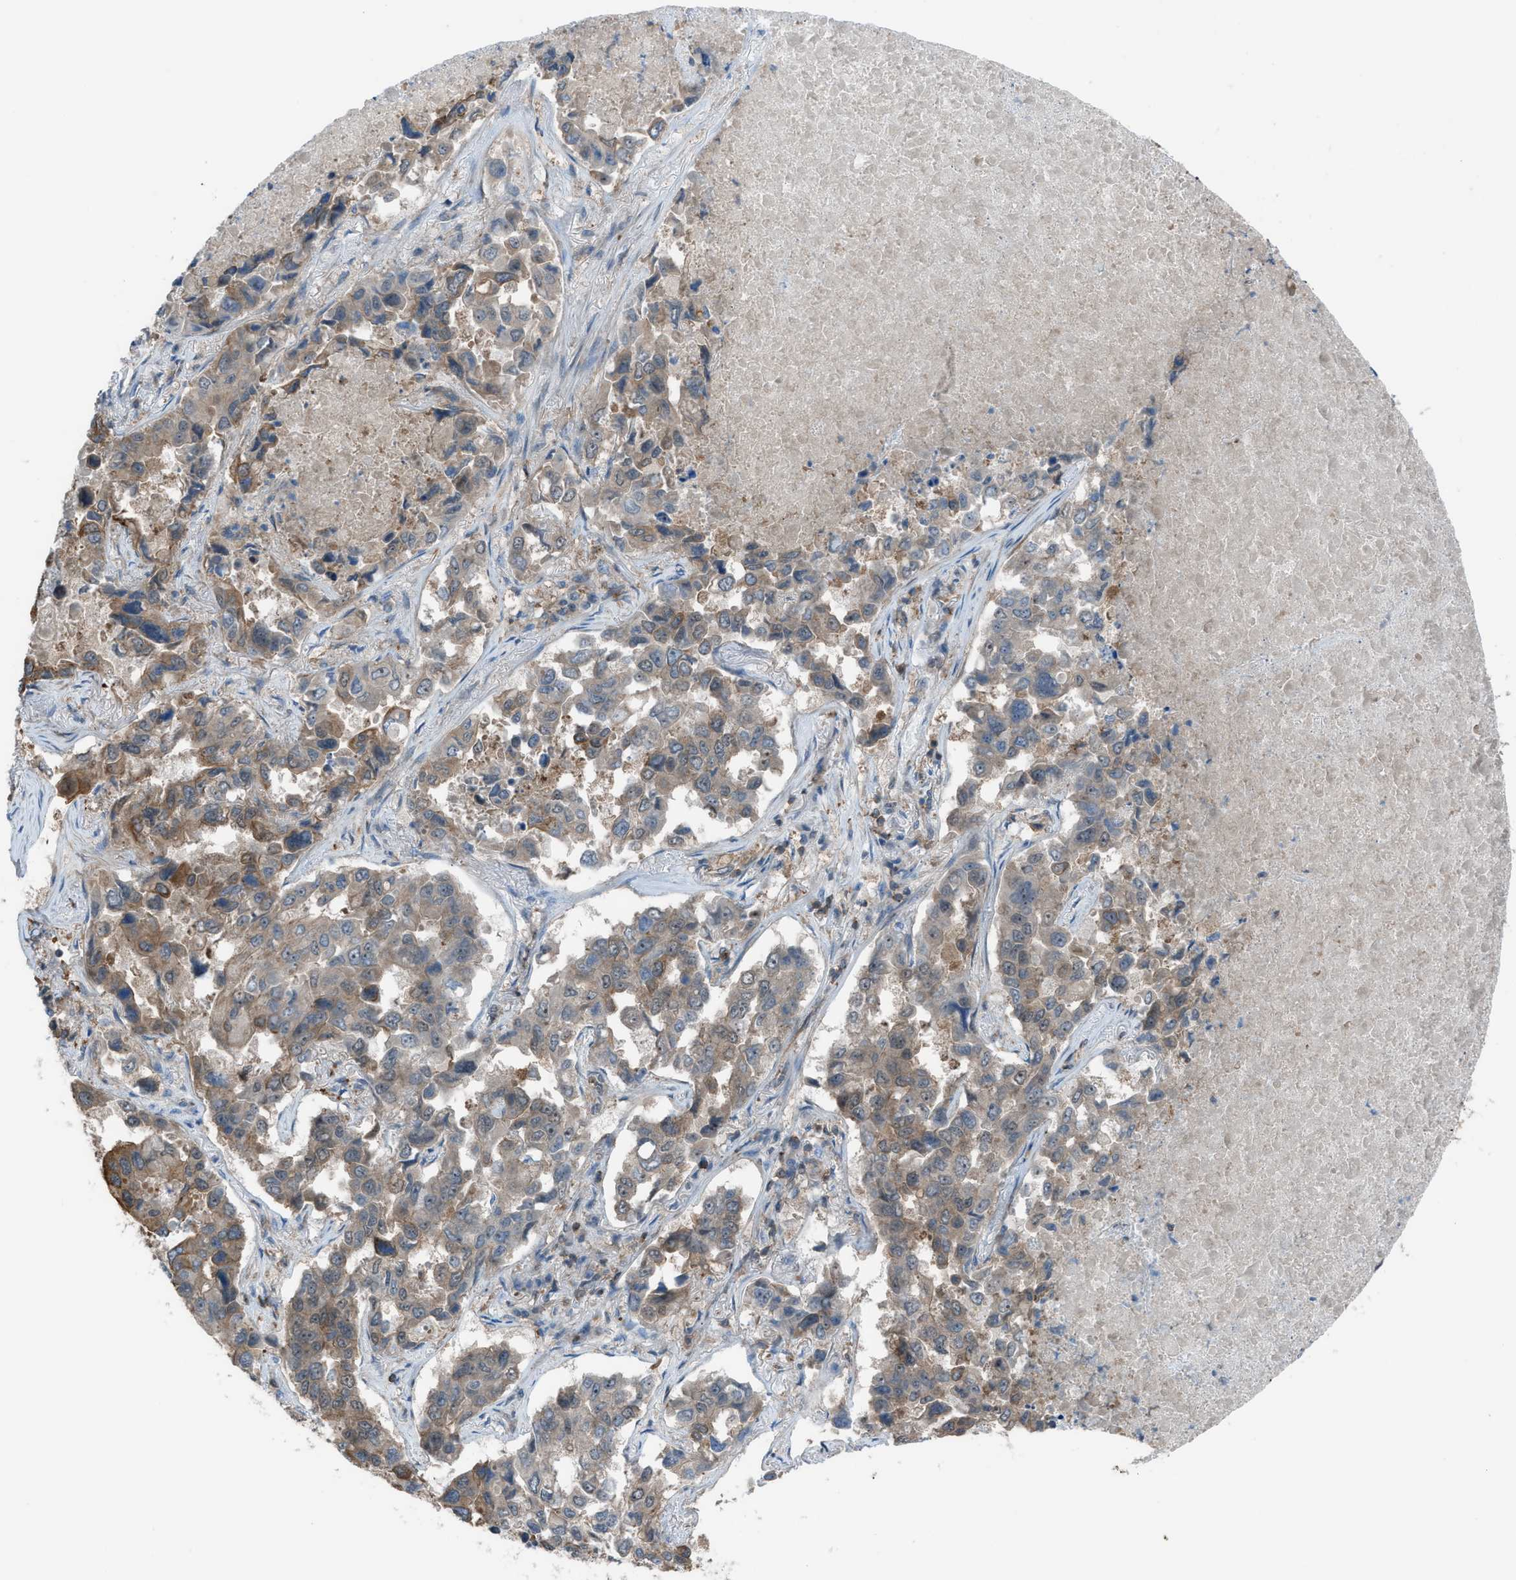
{"staining": {"intensity": "moderate", "quantity": ">75%", "location": "cytoplasmic/membranous"}, "tissue": "lung cancer", "cell_type": "Tumor cells", "image_type": "cancer", "snomed": [{"axis": "morphology", "description": "Adenocarcinoma, NOS"}, {"axis": "topography", "description": "Lung"}], "caption": "Protein staining shows moderate cytoplasmic/membranous expression in about >75% of tumor cells in lung cancer.", "gene": "DYRK1A", "patient": {"sex": "male", "age": 64}}